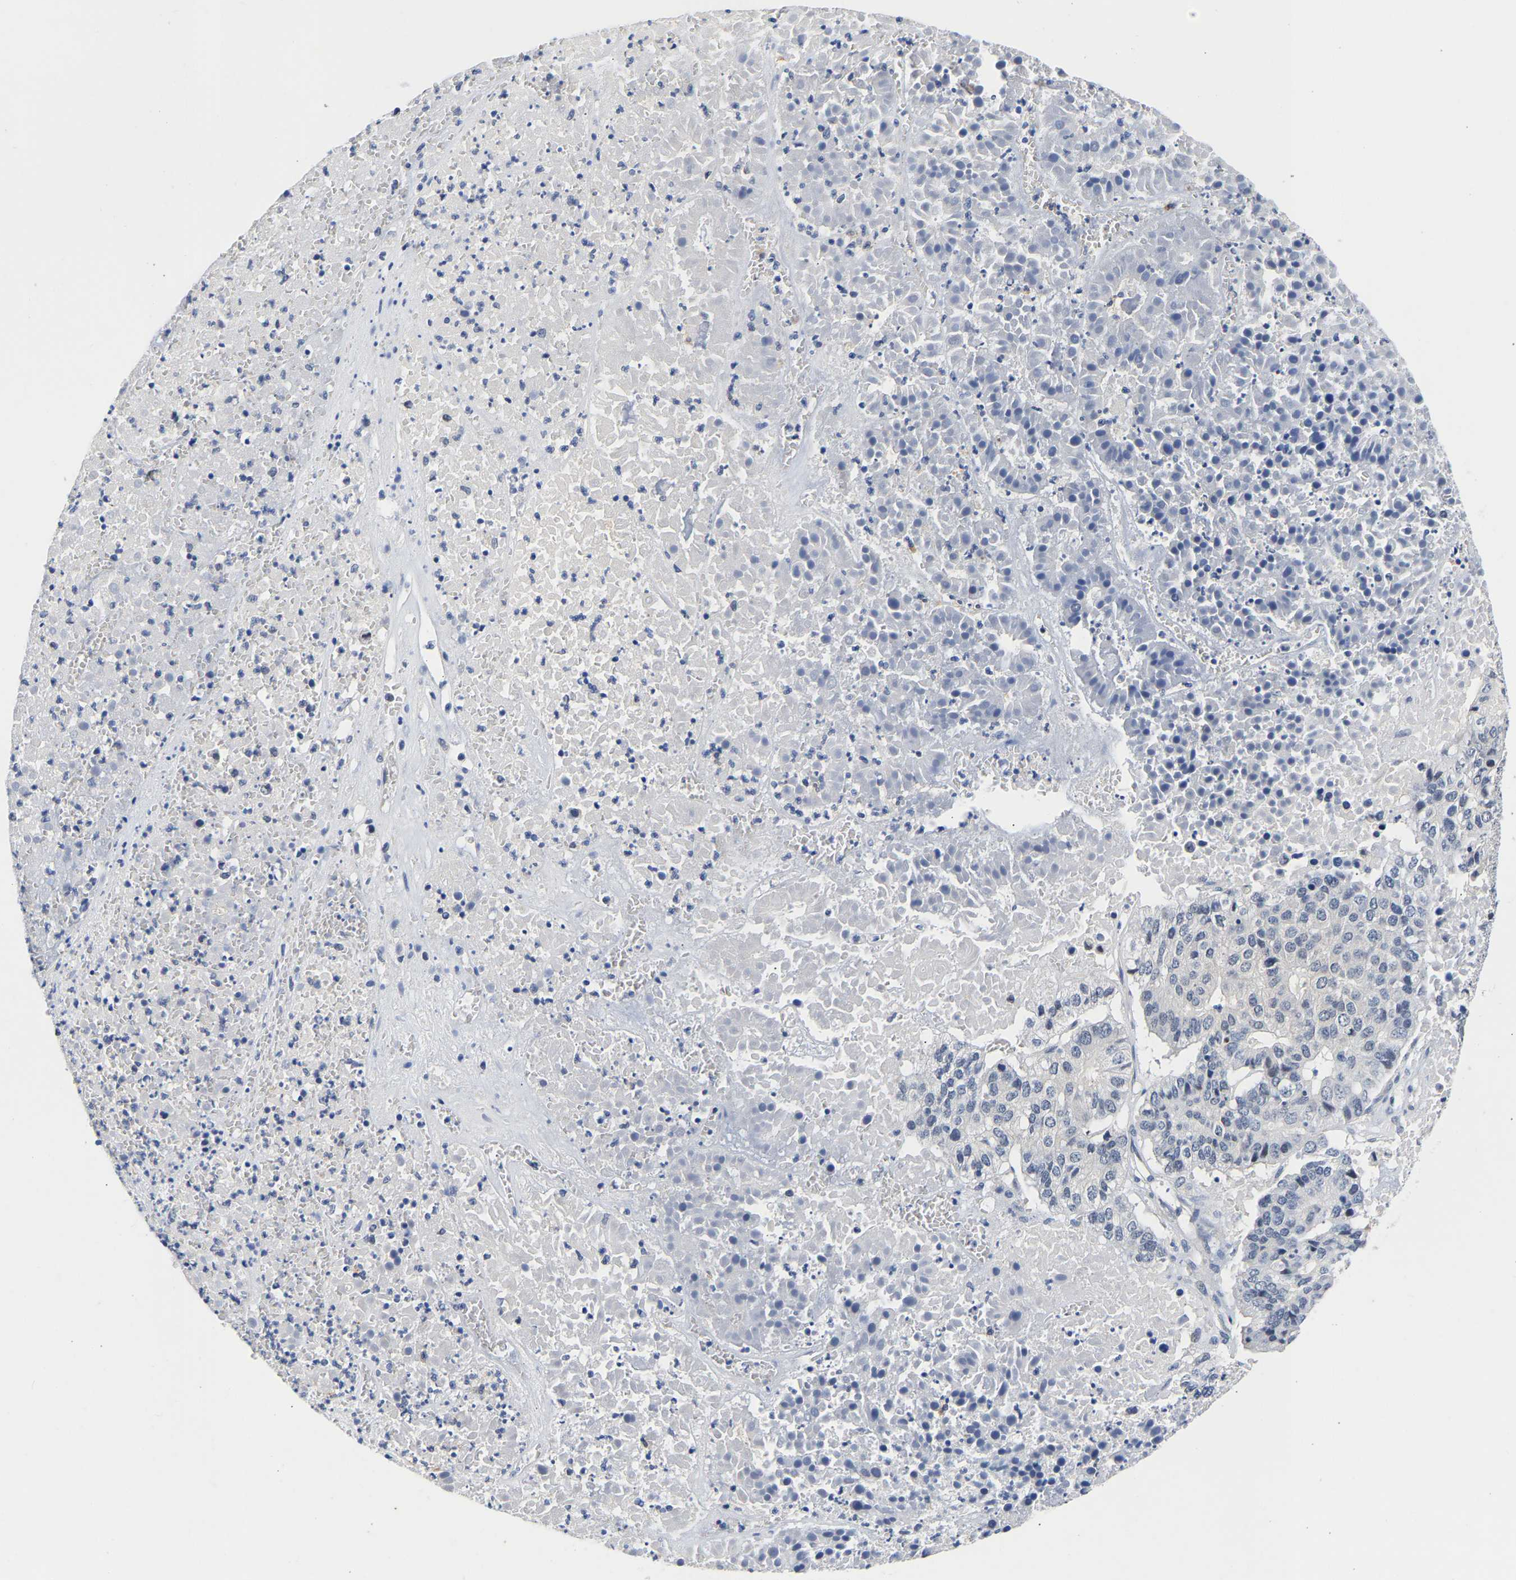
{"staining": {"intensity": "negative", "quantity": "none", "location": "none"}, "tissue": "pancreatic cancer", "cell_type": "Tumor cells", "image_type": "cancer", "snomed": [{"axis": "morphology", "description": "Adenocarcinoma, NOS"}, {"axis": "topography", "description": "Pancreas"}], "caption": "IHC of pancreatic cancer displays no positivity in tumor cells.", "gene": "CCDC6", "patient": {"sex": "male", "age": 50}}